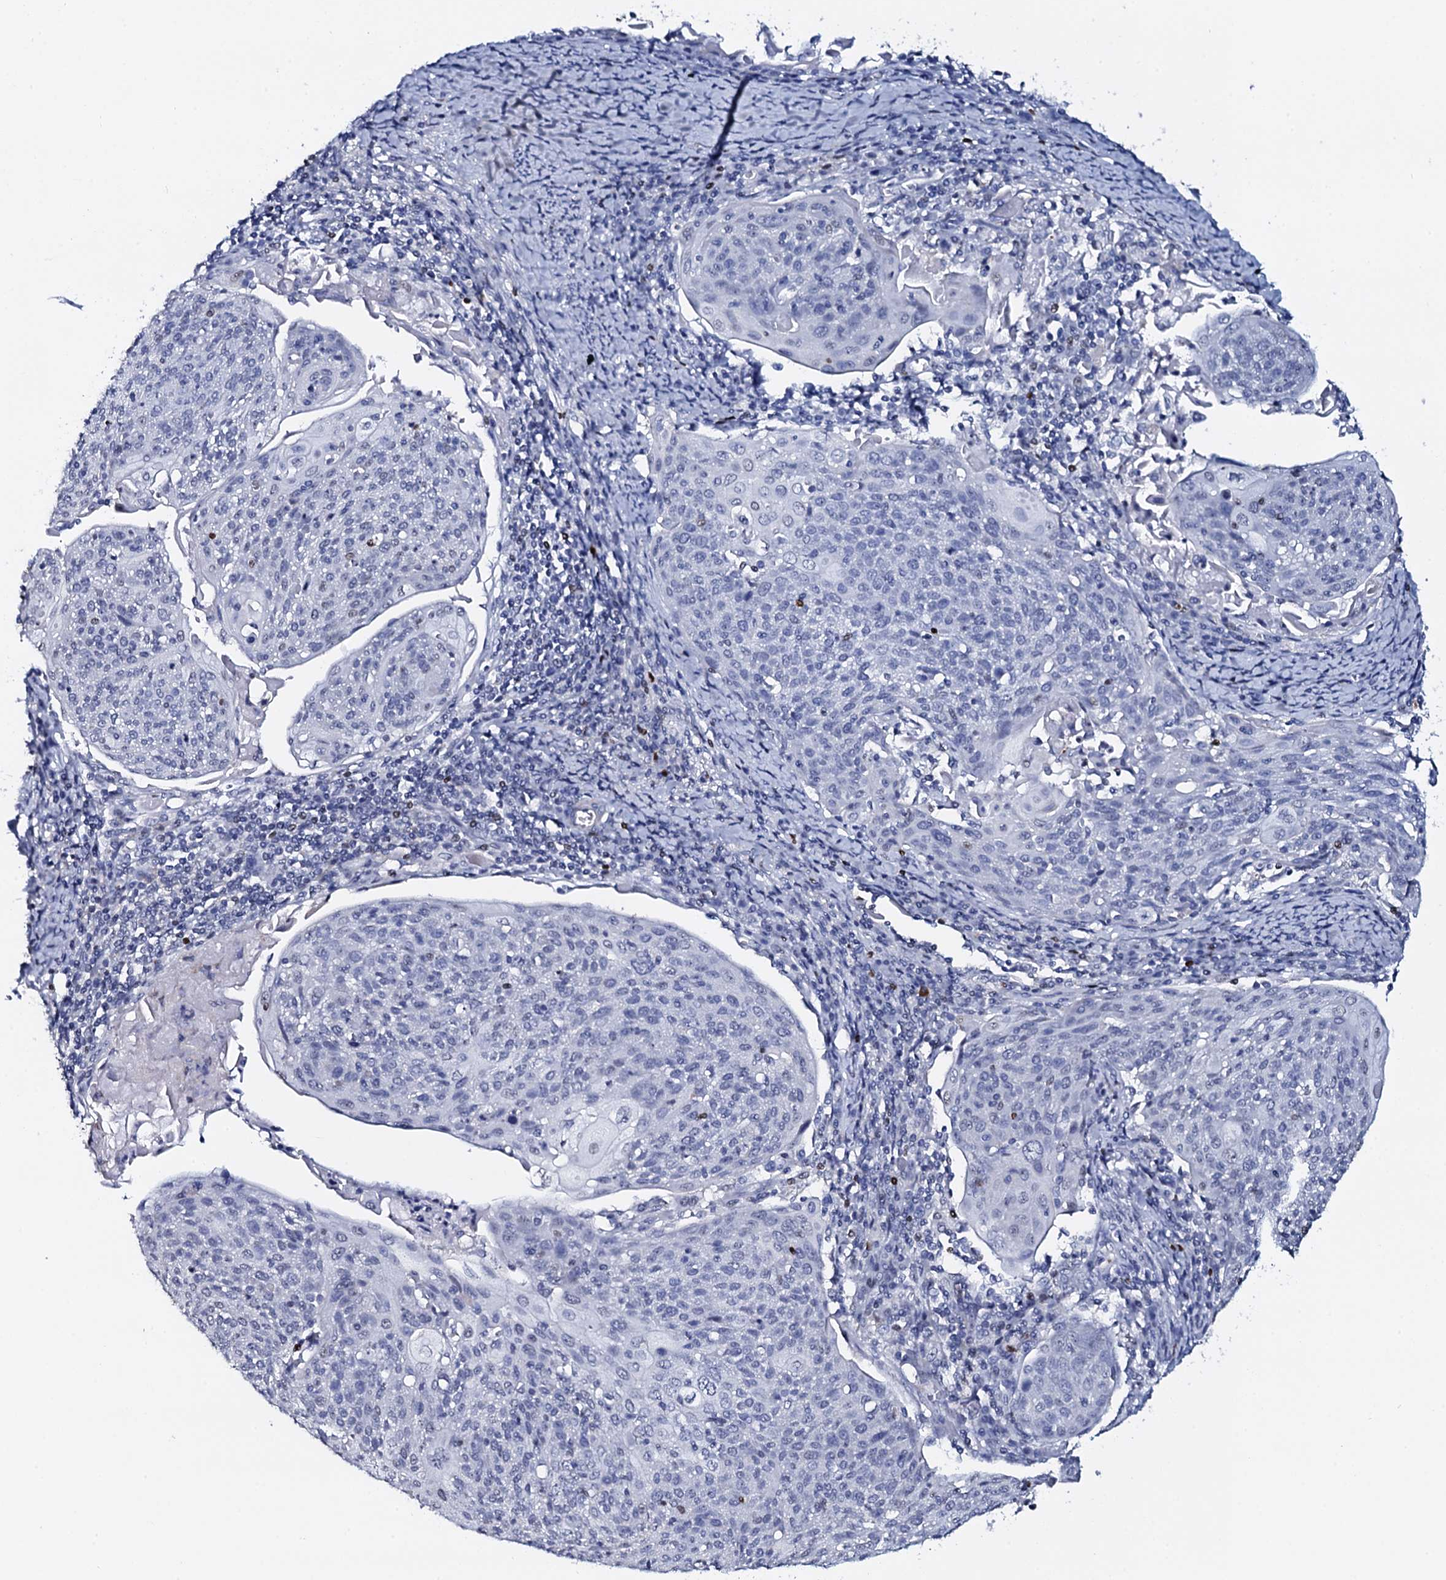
{"staining": {"intensity": "negative", "quantity": "none", "location": "none"}, "tissue": "cervical cancer", "cell_type": "Tumor cells", "image_type": "cancer", "snomed": [{"axis": "morphology", "description": "Squamous cell carcinoma, NOS"}, {"axis": "topography", "description": "Cervix"}], "caption": "Micrograph shows no protein positivity in tumor cells of cervical cancer (squamous cell carcinoma) tissue.", "gene": "NPM2", "patient": {"sex": "female", "age": 67}}